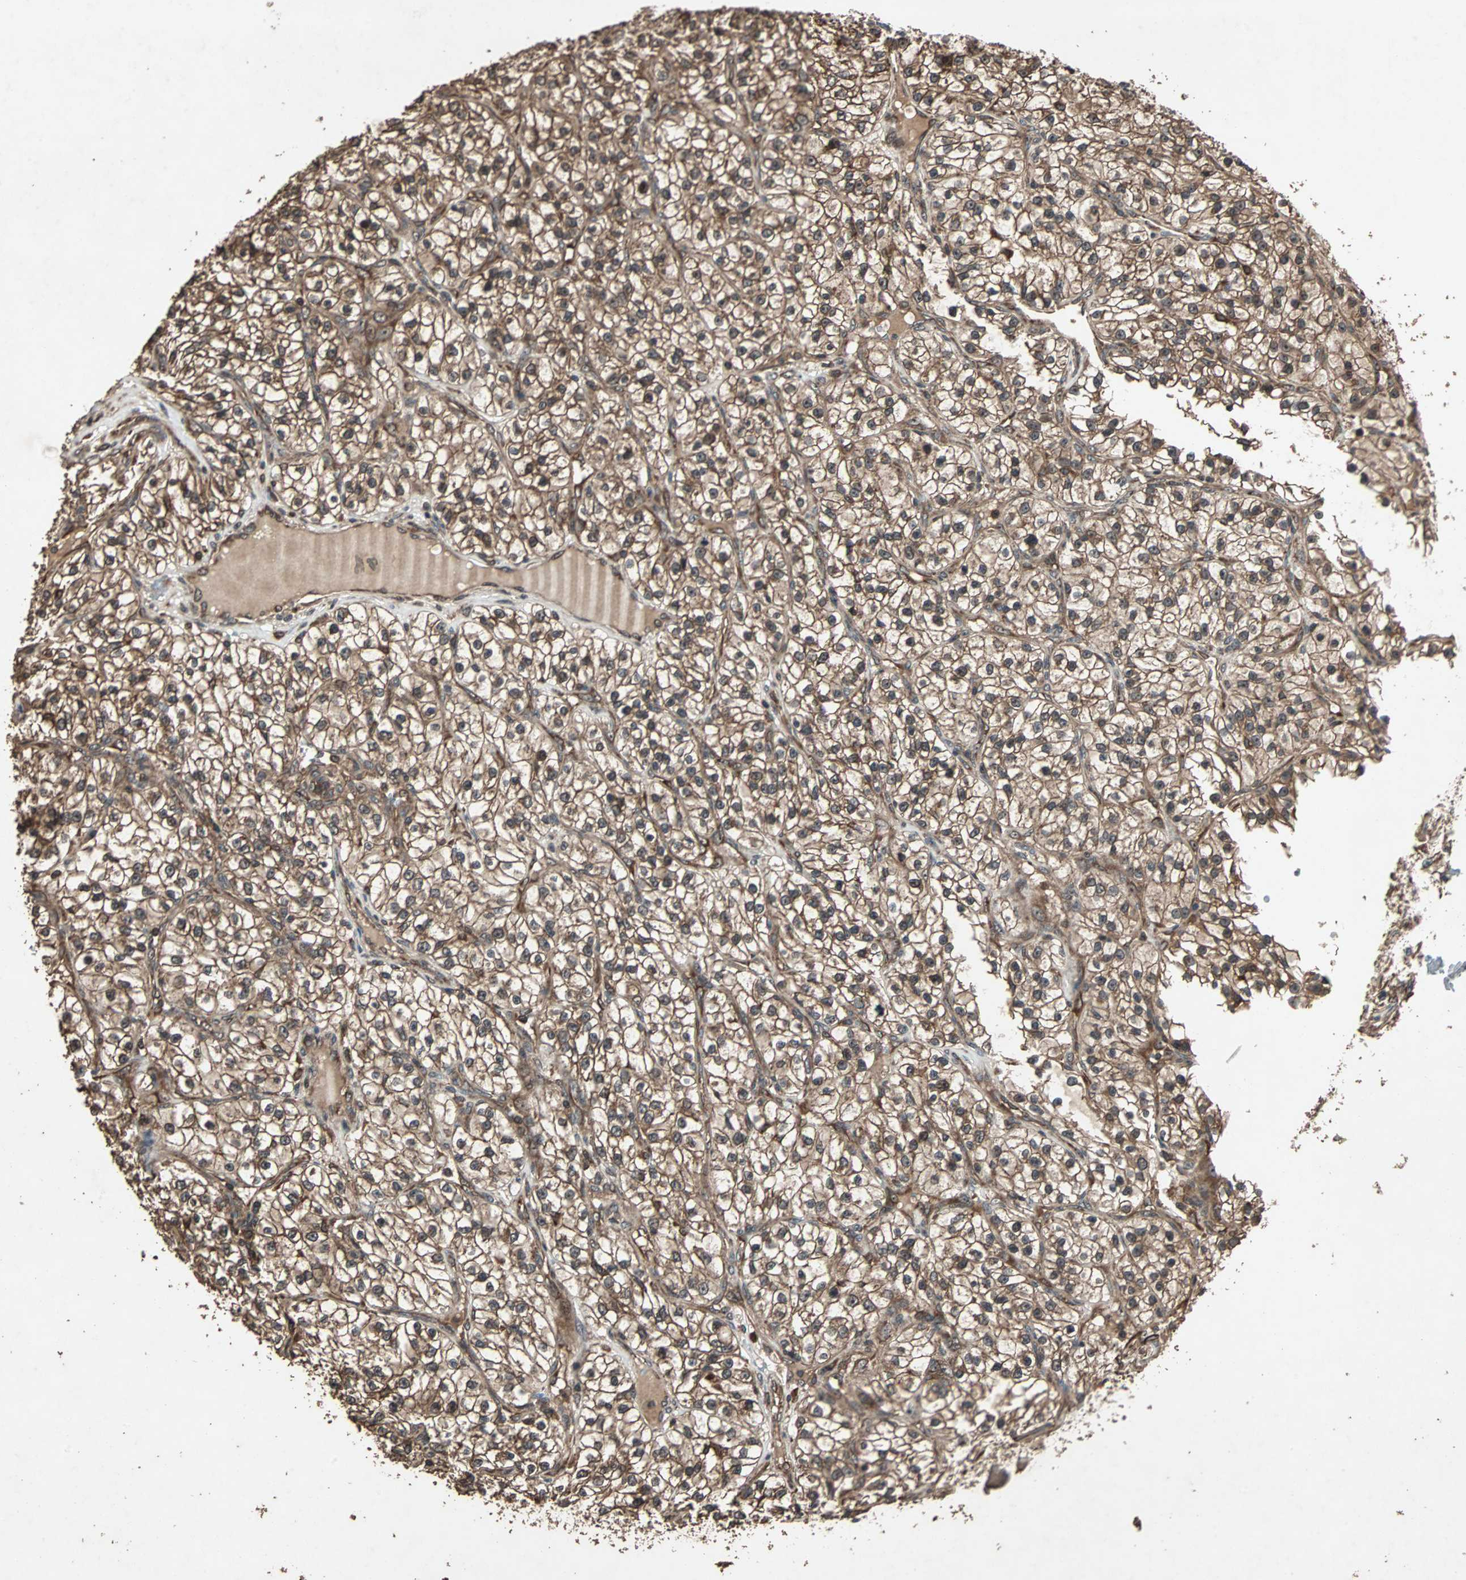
{"staining": {"intensity": "moderate", "quantity": "25%-75%", "location": "cytoplasmic/membranous"}, "tissue": "renal cancer", "cell_type": "Tumor cells", "image_type": "cancer", "snomed": [{"axis": "morphology", "description": "Adenocarcinoma, NOS"}, {"axis": "topography", "description": "Kidney"}], "caption": "DAB (3,3'-diaminobenzidine) immunohistochemical staining of human renal adenocarcinoma exhibits moderate cytoplasmic/membranous protein expression in about 25%-75% of tumor cells. Using DAB (3,3'-diaminobenzidine) (brown) and hematoxylin (blue) stains, captured at high magnification using brightfield microscopy.", "gene": "LAMTOR5", "patient": {"sex": "female", "age": 57}}